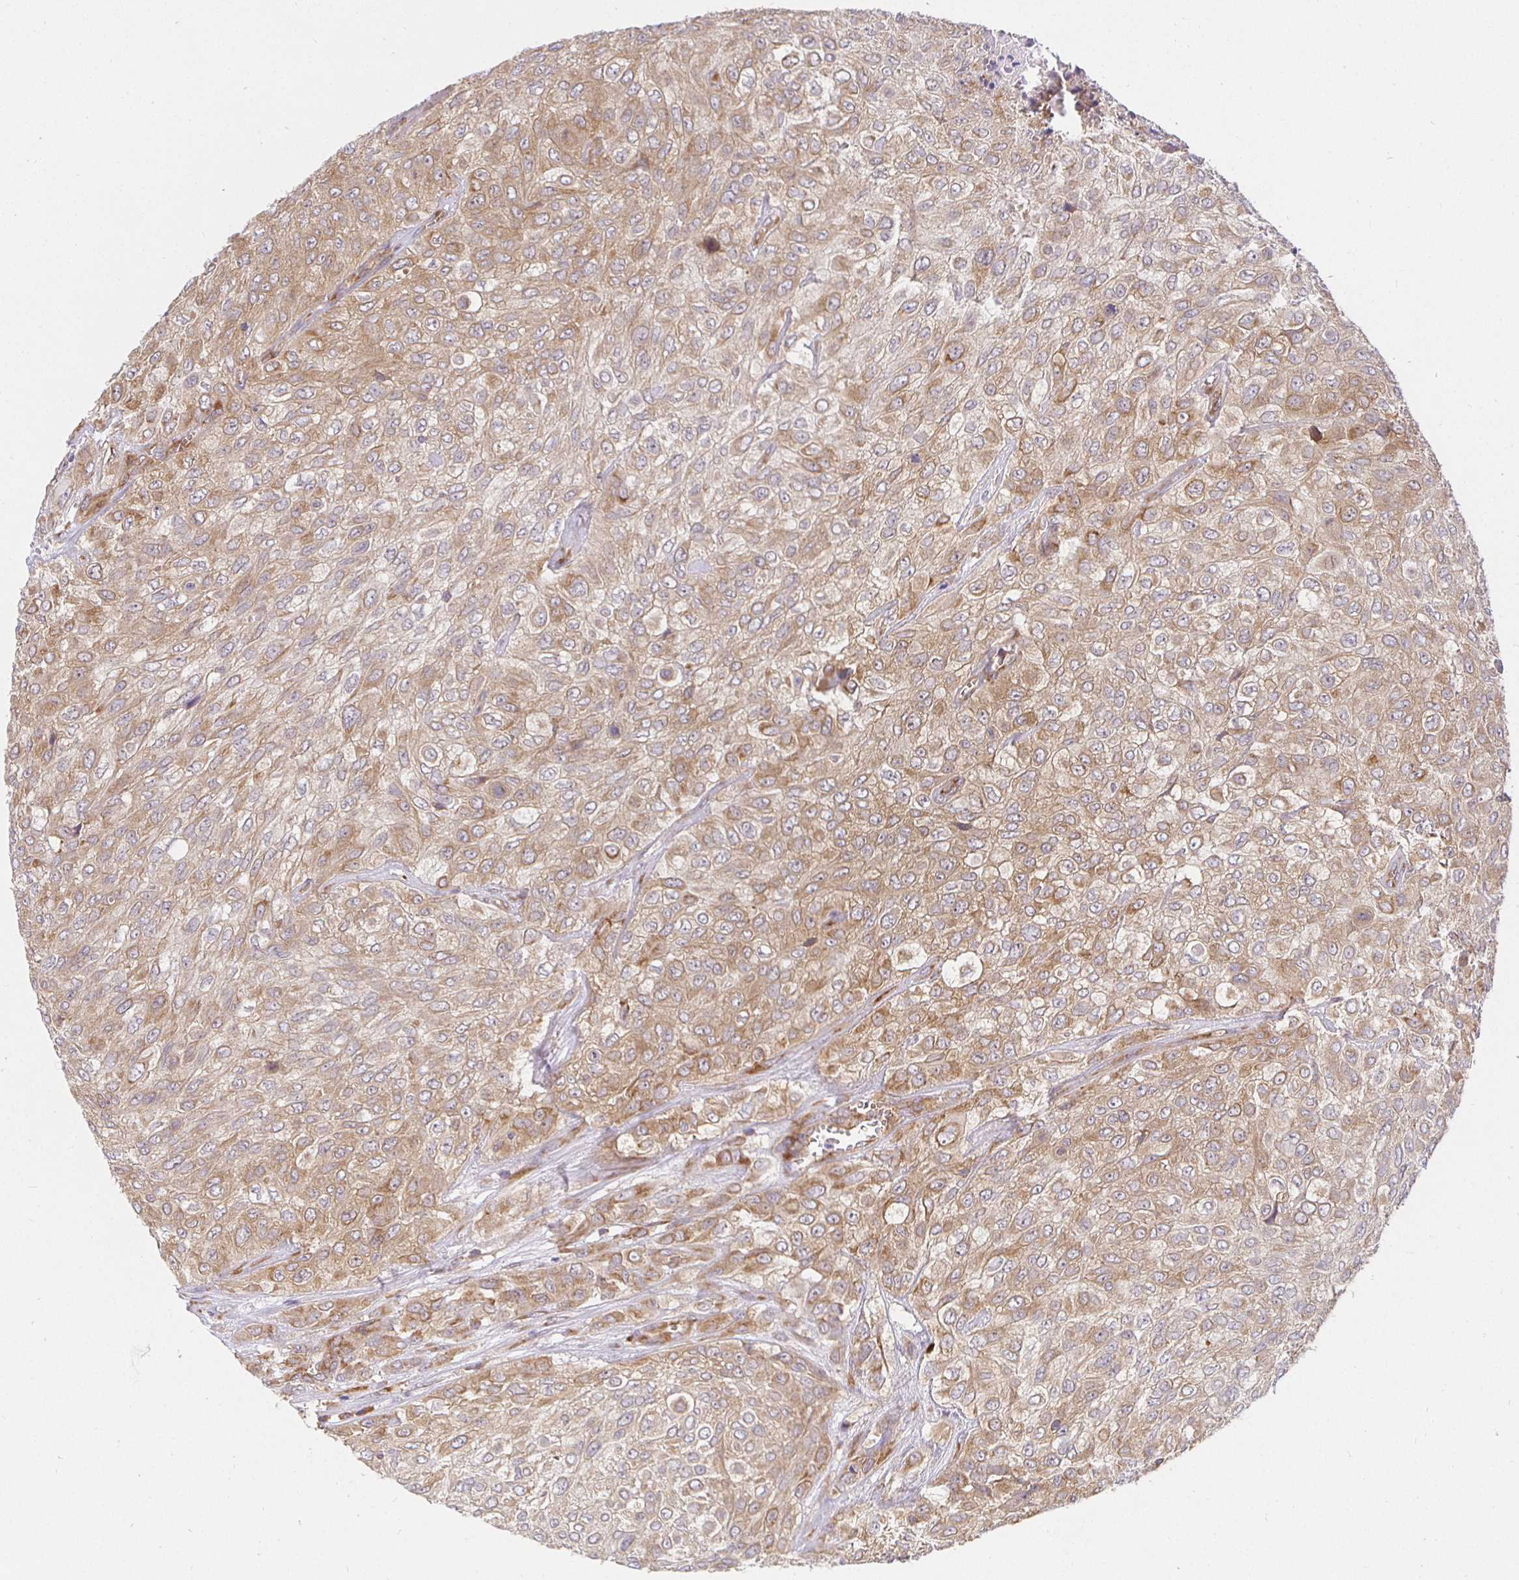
{"staining": {"intensity": "weak", "quantity": ">75%", "location": "cytoplasmic/membranous"}, "tissue": "urothelial cancer", "cell_type": "Tumor cells", "image_type": "cancer", "snomed": [{"axis": "morphology", "description": "Urothelial carcinoma, High grade"}, {"axis": "topography", "description": "Urinary bladder"}], "caption": "Weak cytoplasmic/membranous protein positivity is present in approximately >75% of tumor cells in high-grade urothelial carcinoma. (DAB (3,3'-diaminobenzidine) IHC with brightfield microscopy, high magnification).", "gene": "IRAK1", "patient": {"sex": "male", "age": 57}}